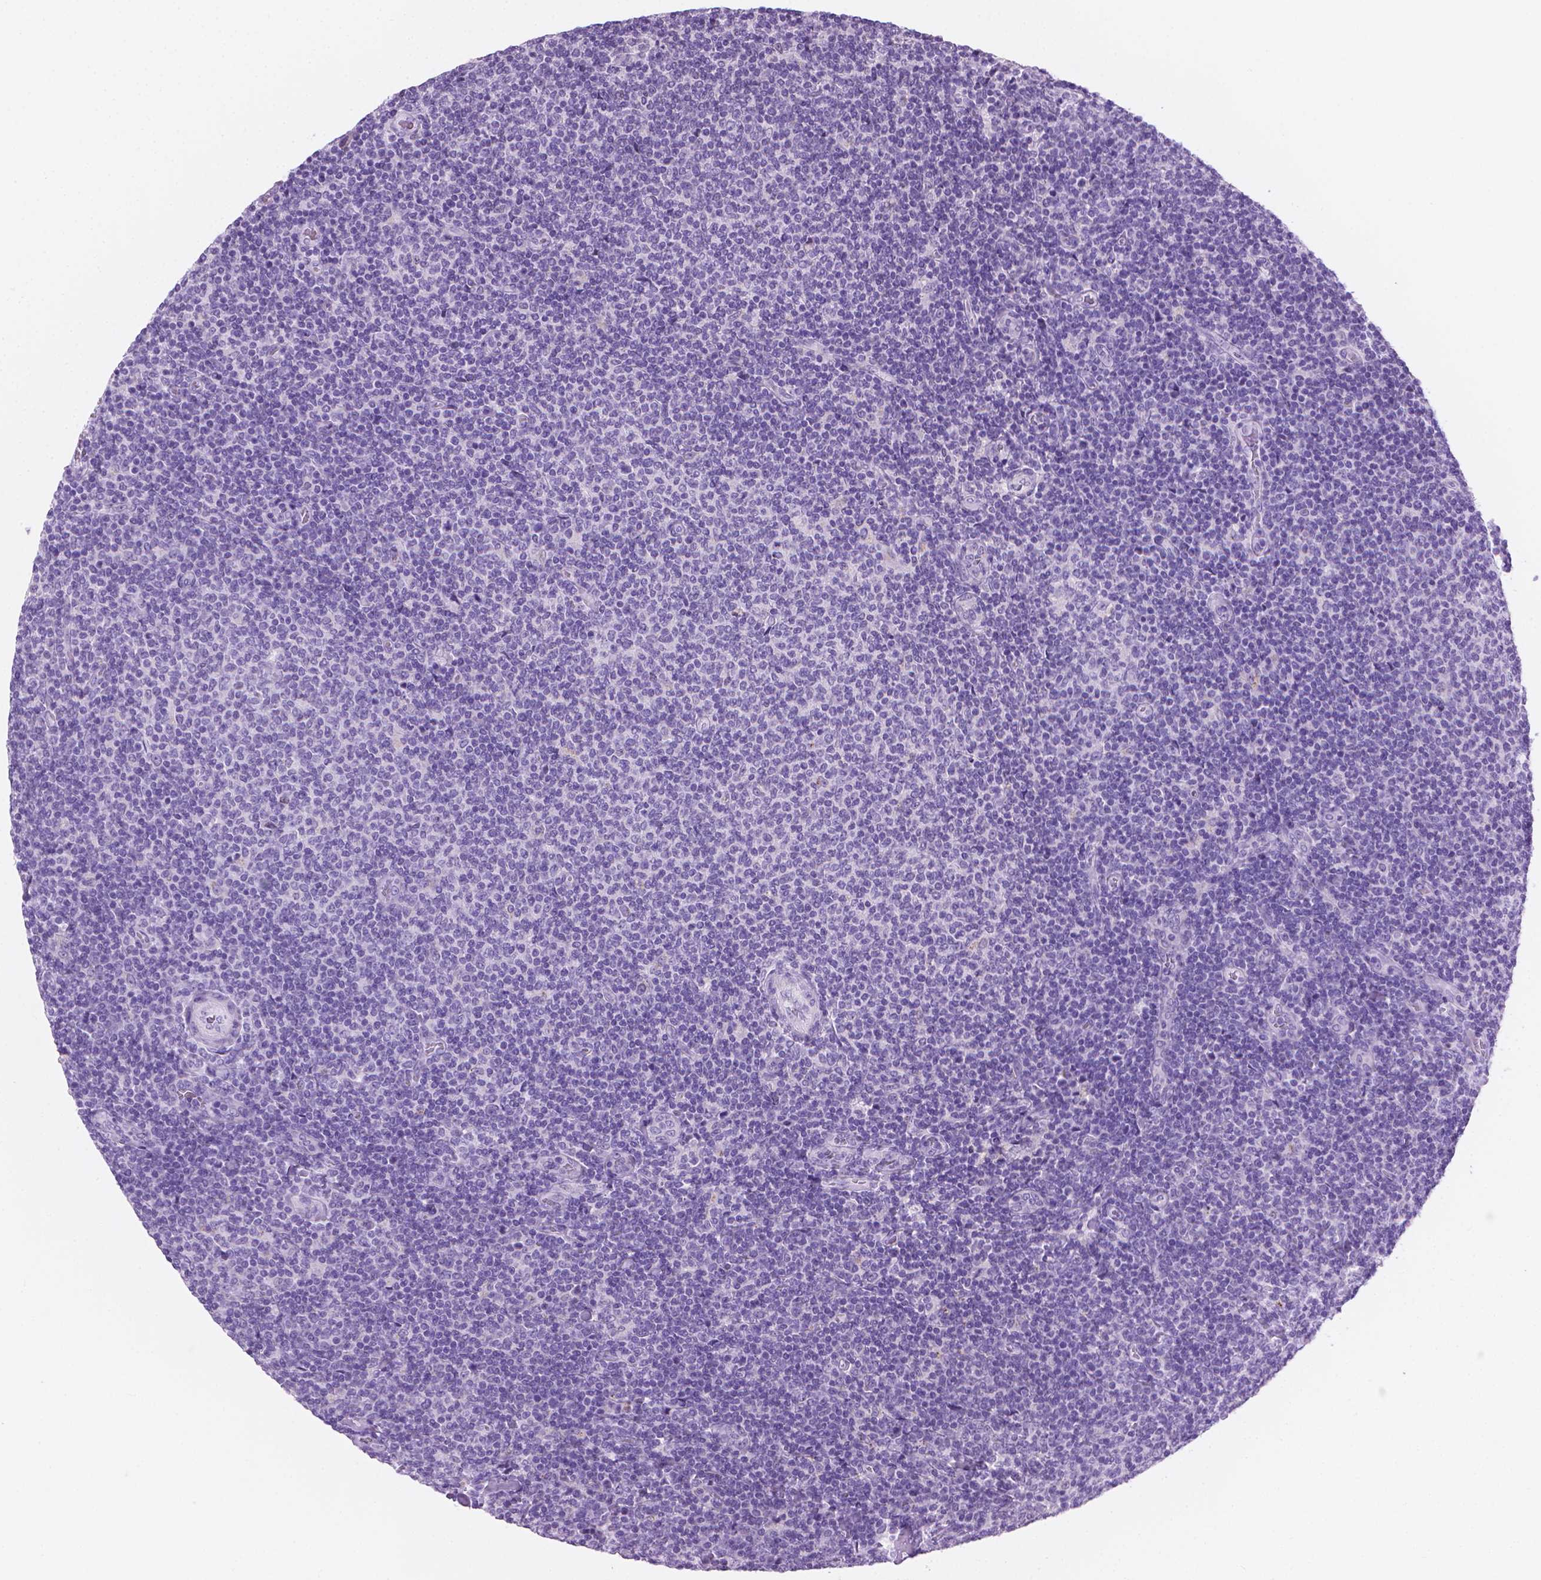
{"staining": {"intensity": "negative", "quantity": "none", "location": "none"}, "tissue": "lymphoma", "cell_type": "Tumor cells", "image_type": "cancer", "snomed": [{"axis": "morphology", "description": "Malignant lymphoma, non-Hodgkin's type, Low grade"}, {"axis": "topography", "description": "Lymph node"}], "caption": "Immunohistochemistry image of malignant lymphoma, non-Hodgkin's type (low-grade) stained for a protein (brown), which displays no expression in tumor cells.", "gene": "TTC29", "patient": {"sex": "male", "age": 52}}